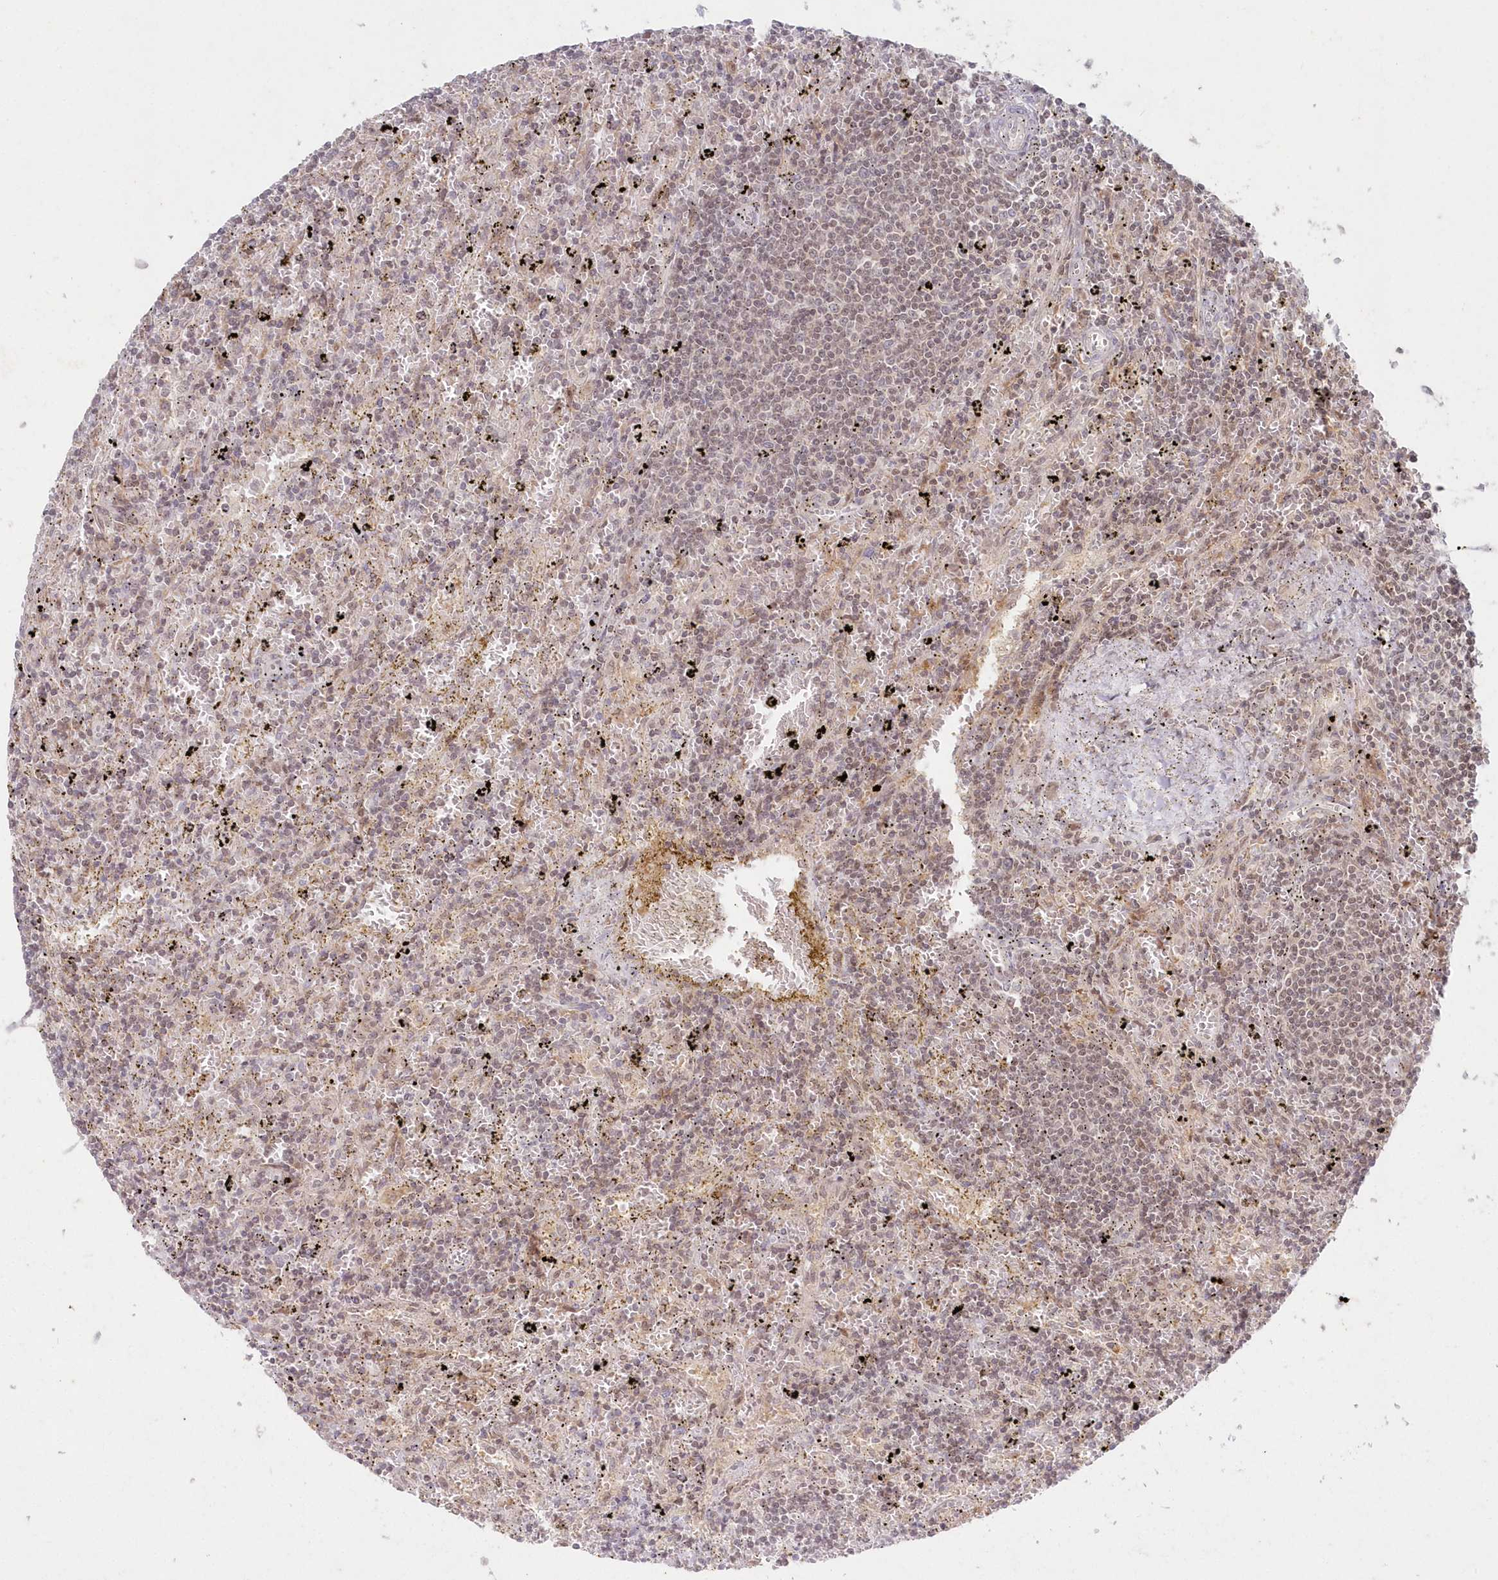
{"staining": {"intensity": "weak", "quantity": "25%-75%", "location": "nuclear"}, "tissue": "lymphoma", "cell_type": "Tumor cells", "image_type": "cancer", "snomed": [{"axis": "morphology", "description": "Malignant lymphoma, non-Hodgkin's type, Low grade"}, {"axis": "topography", "description": "Spleen"}], "caption": "Weak nuclear expression is identified in about 25%-75% of tumor cells in lymphoma.", "gene": "ASCC1", "patient": {"sex": "male", "age": 76}}